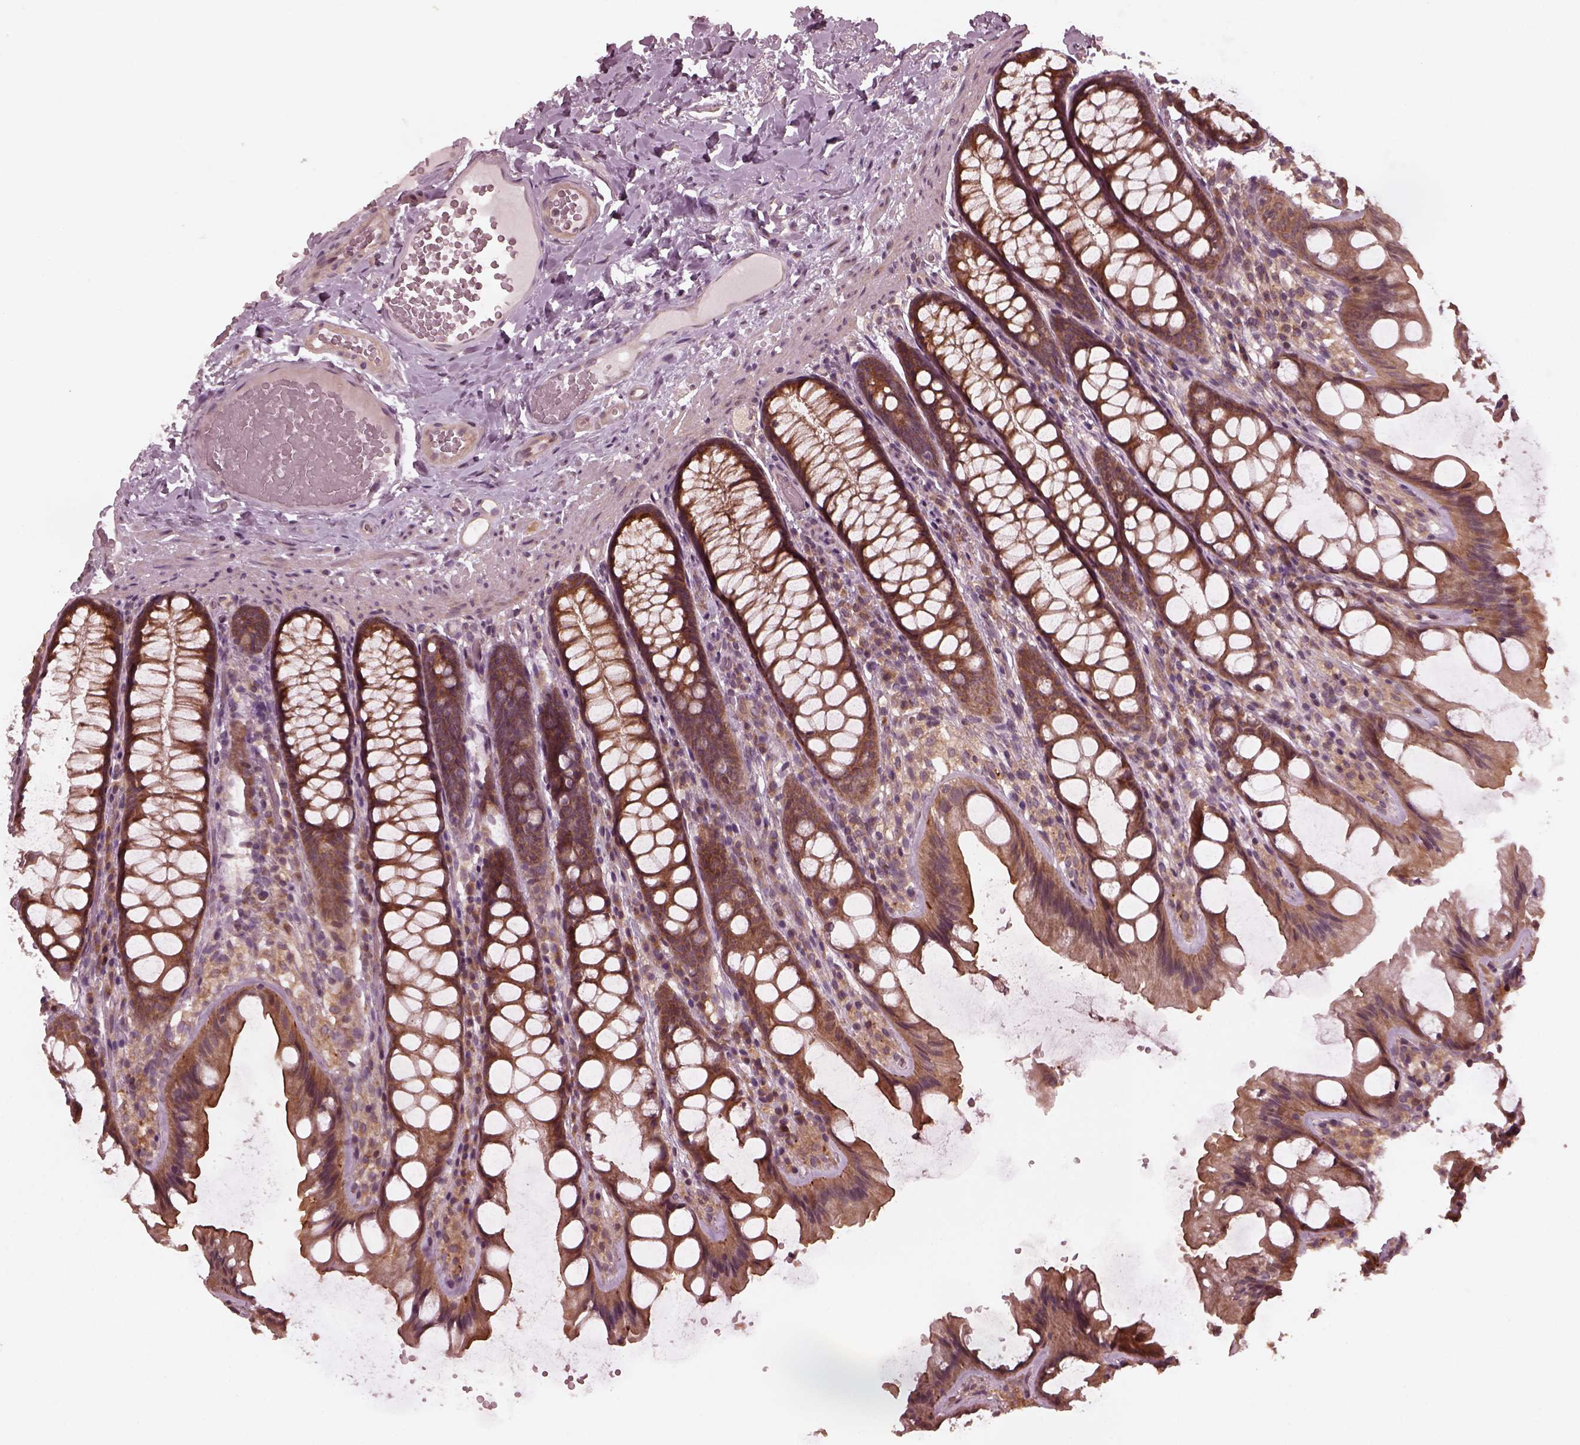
{"staining": {"intensity": "weak", "quantity": ">75%", "location": "cytoplasmic/membranous"}, "tissue": "colon", "cell_type": "Endothelial cells", "image_type": "normal", "snomed": [{"axis": "morphology", "description": "Normal tissue, NOS"}, {"axis": "topography", "description": "Colon"}], "caption": "IHC of unremarkable colon shows low levels of weak cytoplasmic/membranous expression in approximately >75% of endothelial cells.", "gene": "FAF2", "patient": {"sex": "male", "age": 47}}